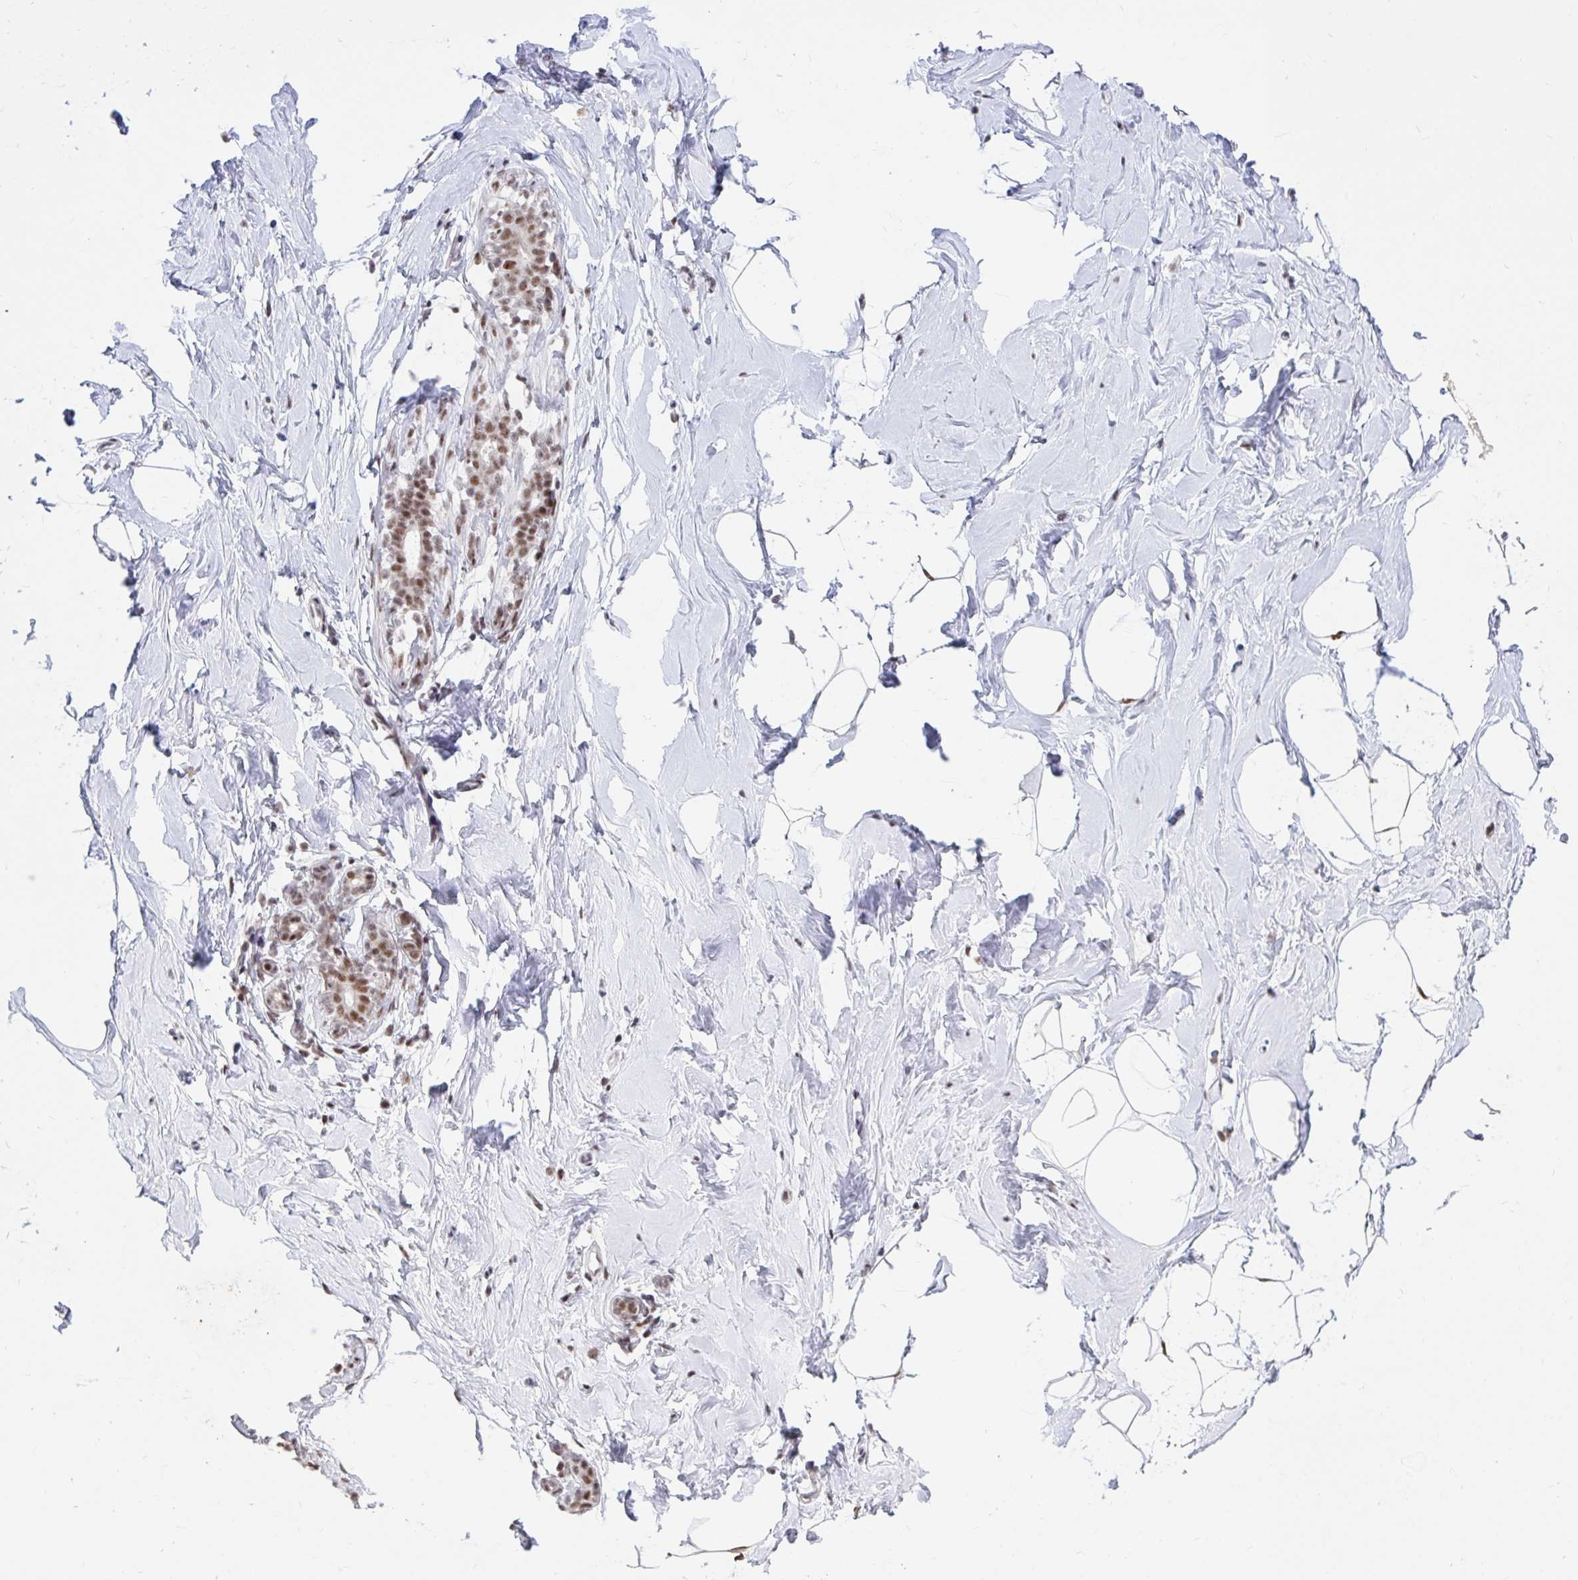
{"staining": {"intensity": "weak", "quantity": ">75%", "location": "nuclear"}, "tissue": "breast", "cell_type": "Adipocytes", "image_type": "normal", "snomed": [{"axis": "morphology", "description": "Normal tissue, NOS"}, {"axis": "topography", "description": "Breast"}], "caption": "Adipocytes reveal weak nuclear expression in approximately >75% of cells in unremarkable breast.", "gene": "PHF10", "patient": {"sex": "female", "age": 32}}